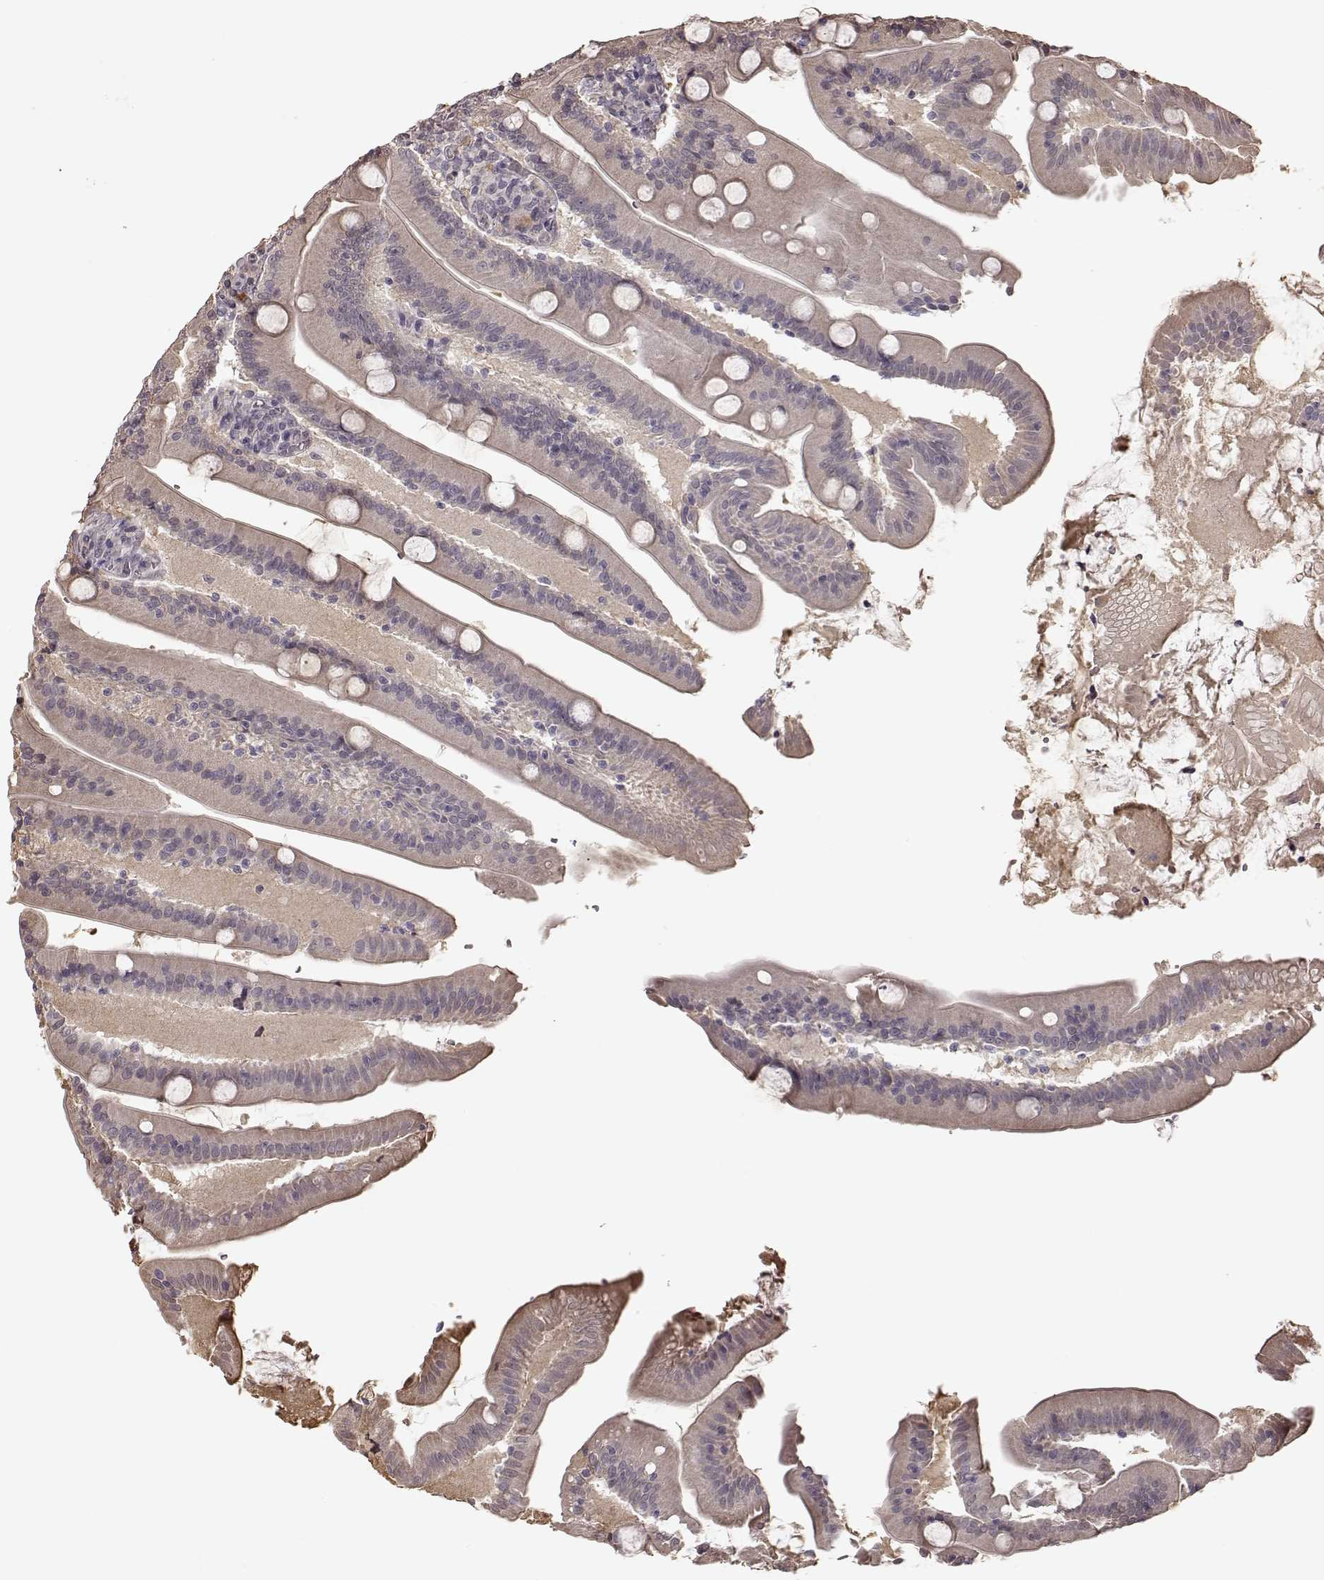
{"staining": {"intensity": "negative", "quantity": "none", "location": "none"}, "tissue": "small intestine", "cell_type": "Glandular cells", "image_type": "normal", "snomed": [{"axis": "morphology", "description": "Normal tissue, NOS"}, {"axis": "topography", "description": "Small intestine"}], "caption": "Small intestine was stained to show a protein in brown. There is no significant positivity in glandular cells. (Brightfield microscopy of DAB immunohistochemistry at high magnification).", "gene": "CRB1", "patient": {"sex": "male", "age": 37}}